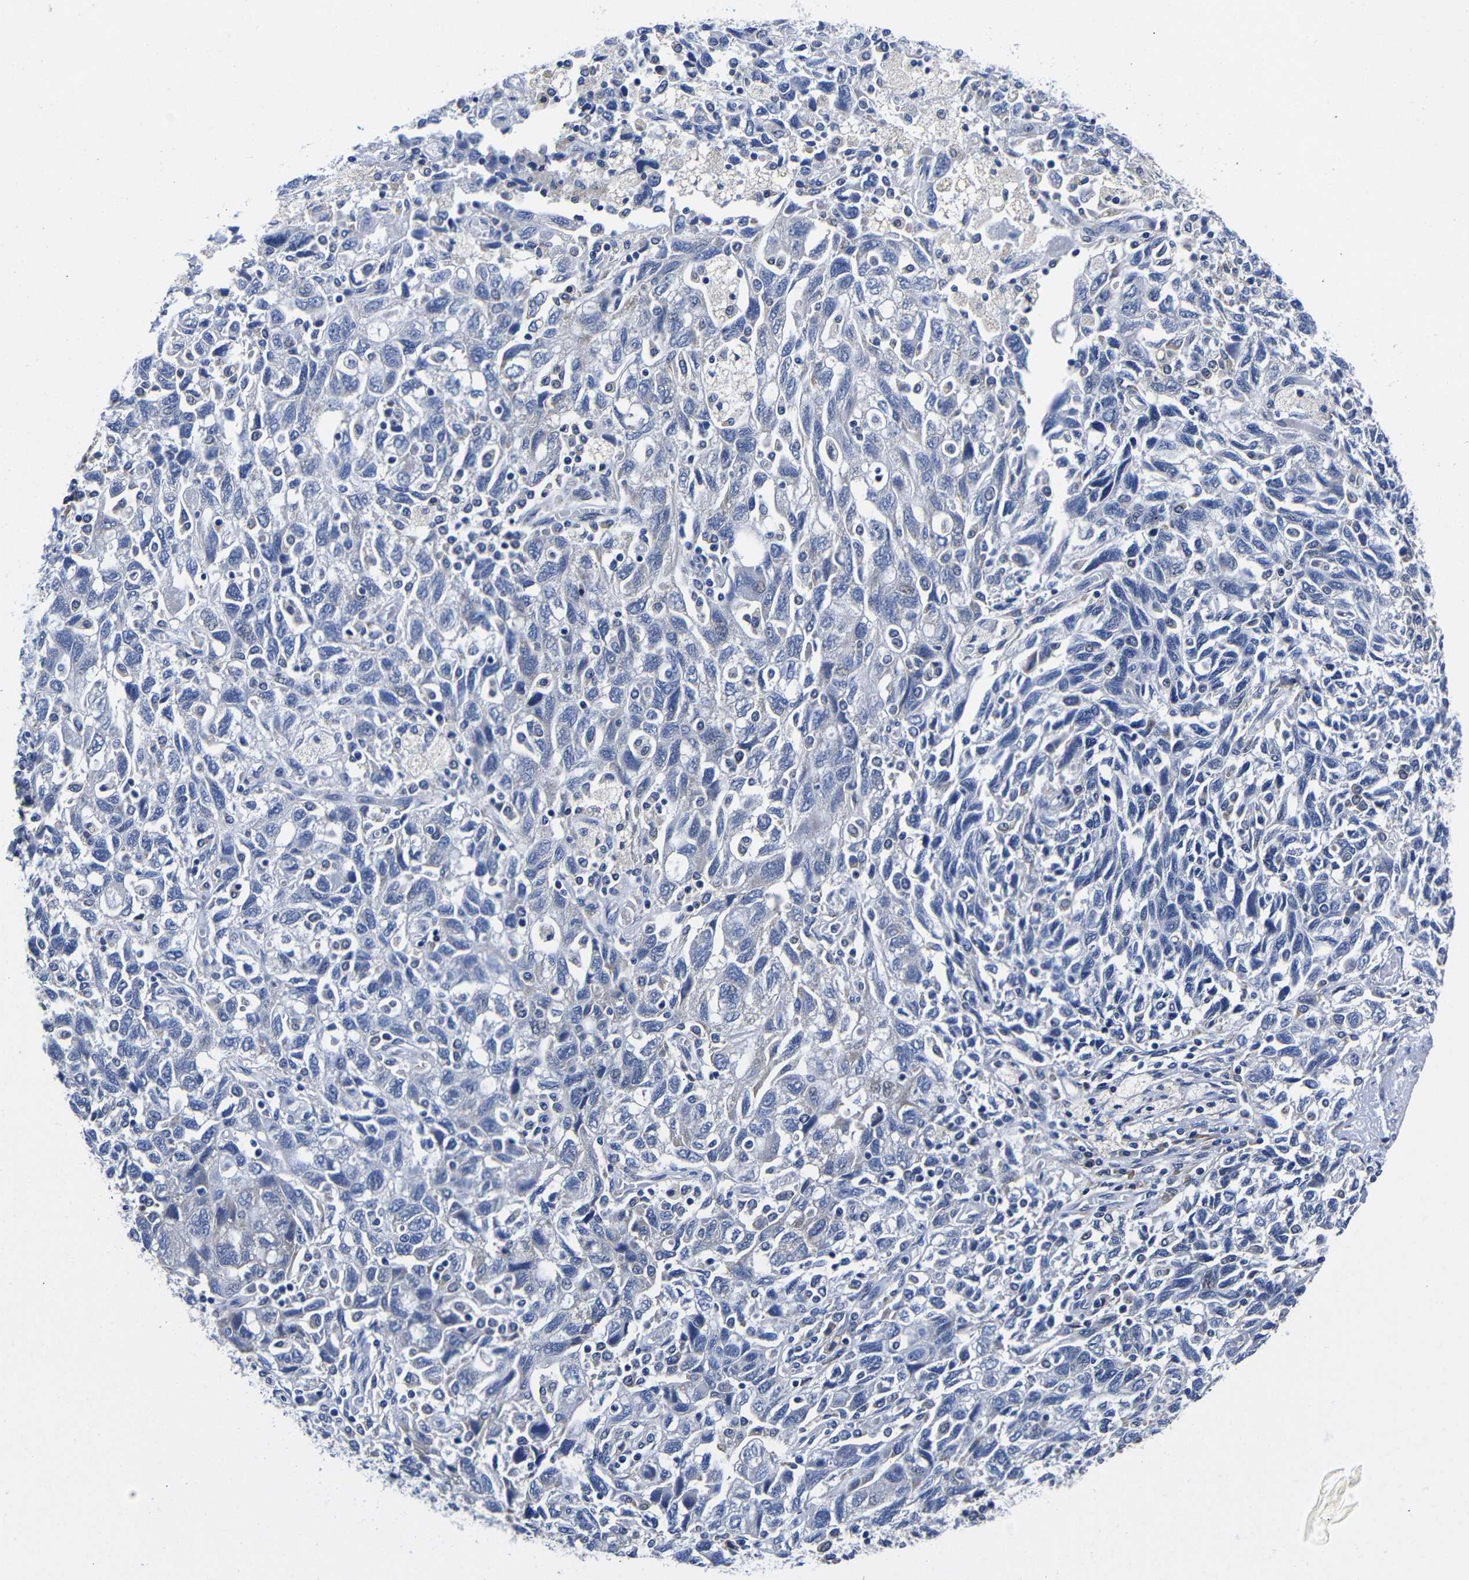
{"staining": {"intensity": "weak", "quantity": "<25%", "location": "cytoplasmic/membranous"}, "tissue": "ovarian cancer", "cell_type": "Tumor cells", "image_type": "cancer", "snomed": [{"axis": "morphology", "description": "Carcinoma, NOS"}, {"axis": "morphology", "description": "Cystadenocarcinoma, serous, NOS"}, {"axis": "topography", "description": "Ovary"}], "caption": "Protein analysis of ovarian carcinoma exhibits no significant positivity in tumor cells.", "gene": "CLEC4G", "patient": {"sex": "female", "age": 69}}